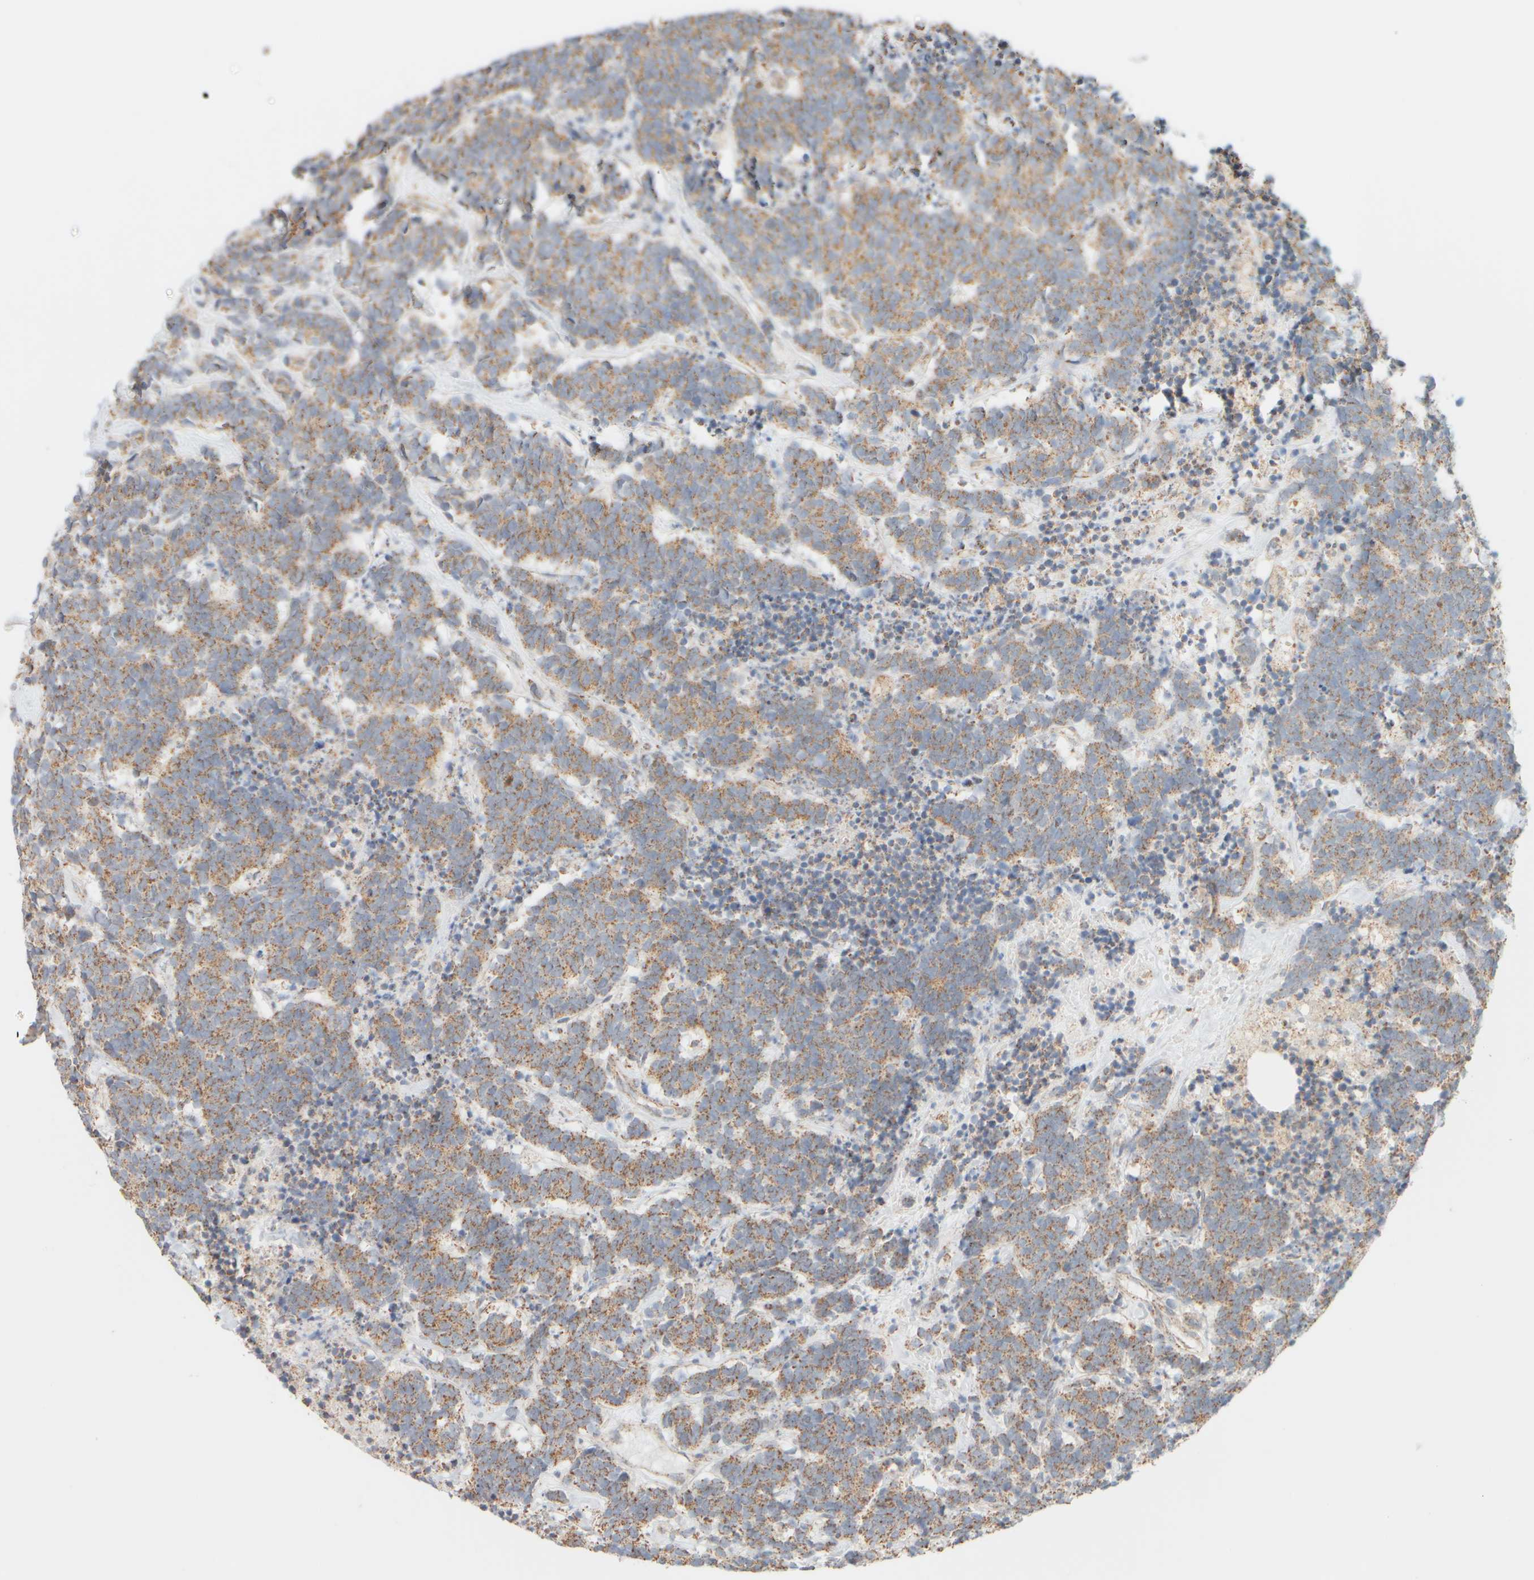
{"staining": {"intensity": "moderate", "quantity": ">75%", "location": "cytoplasmic/membranous"}, "tissue": "carcinoid", "cell_type": "Tumor cells", "image_type": "cancer", "snomed": [{"axis": "morphology", "description": "Carcinoma, NOS"}, {"axis": "morphology", "description": "Carcinoid, malignant, NOS"}, {"axis": "topography", "description": "Urinary bladder"}], "caption": "This photomicrograph reveals immunohistochemistry (IHC) staining of human malignant carcinoid, with medium moderate cytoplasmic/membranous staining in about >75% of tumor cells.", "gene": "APBB2", "patient": {"sex": "male", "age": 57}}